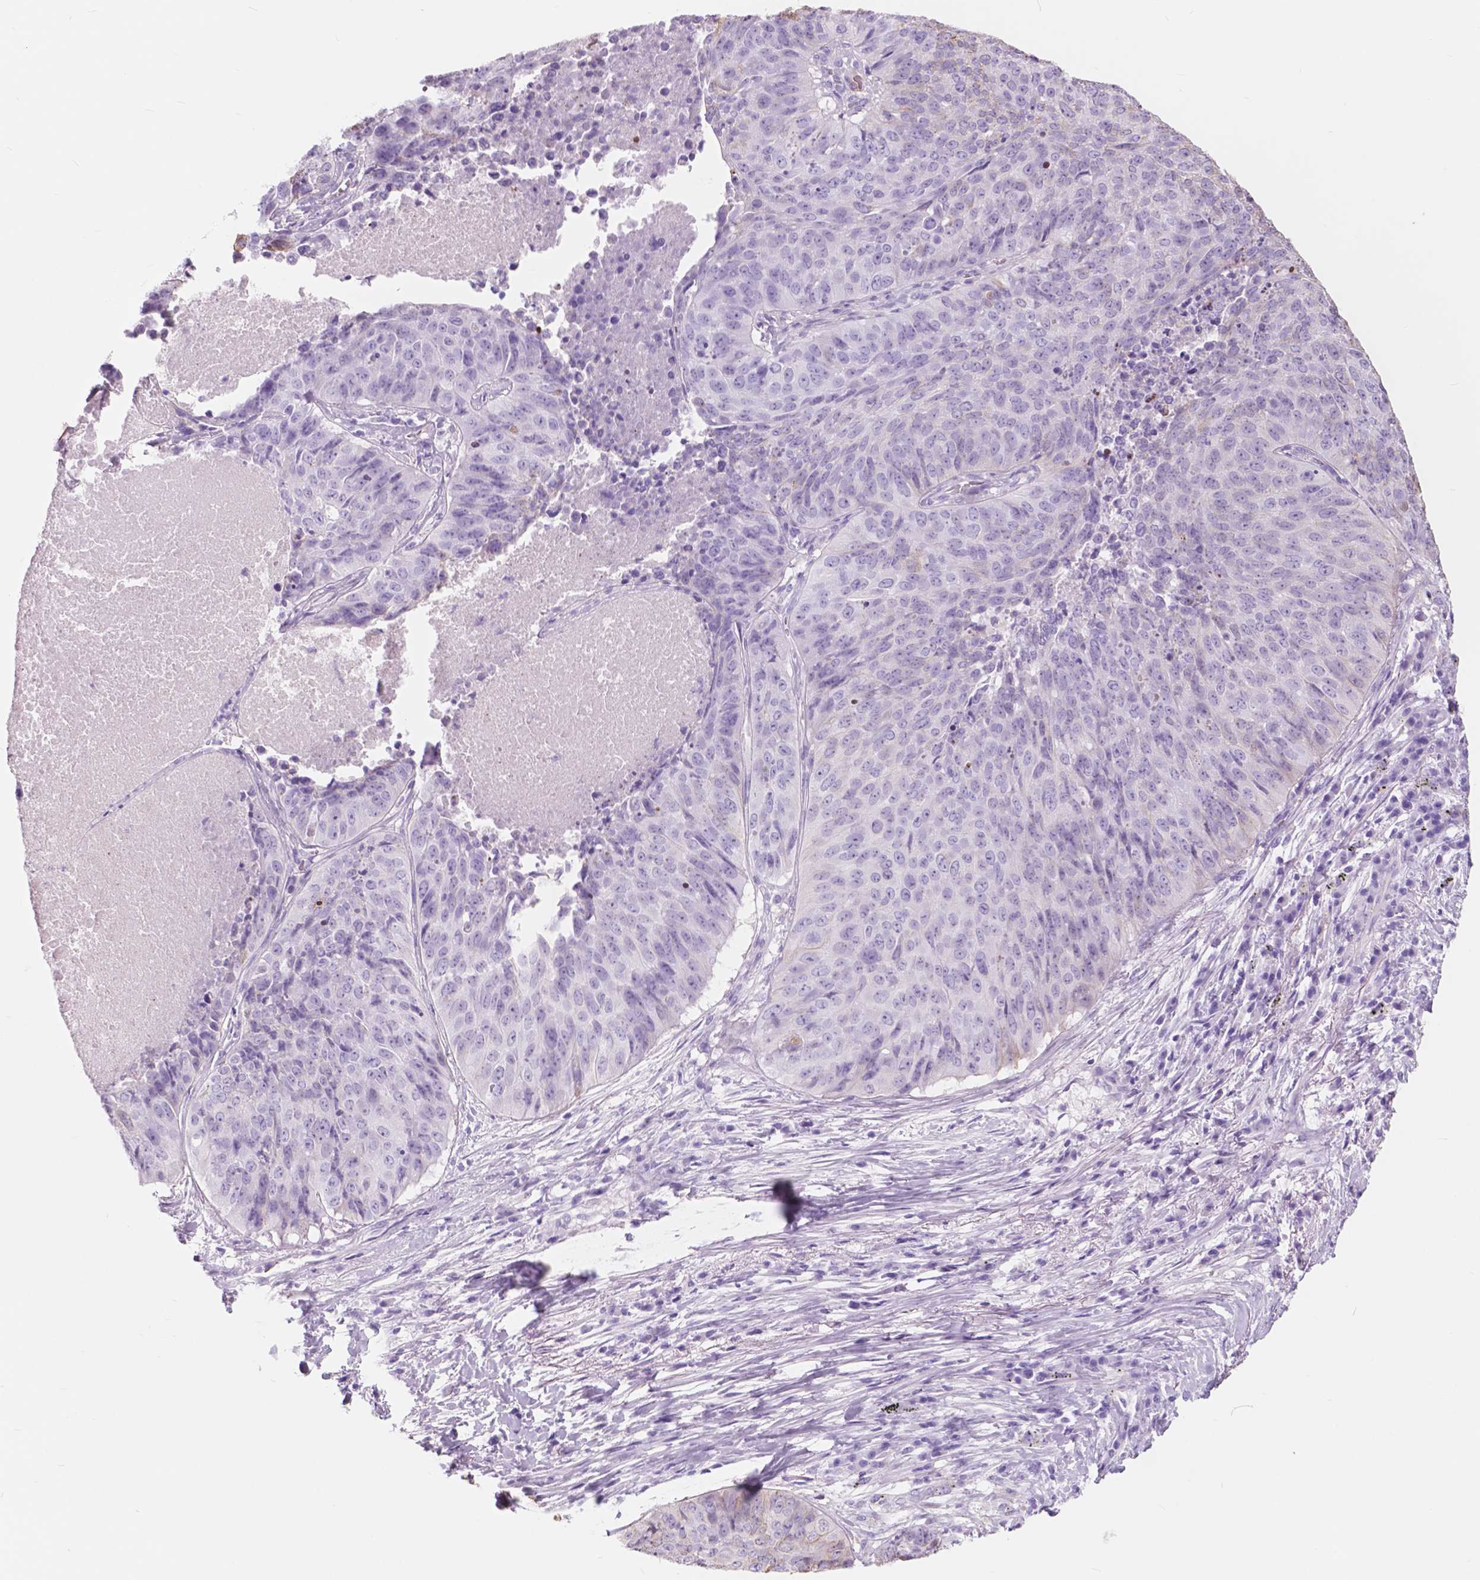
{"staining": {"intensity": "negative", "quantity": "none", "location": "none"}, "tissue": "lung cancer", "cell_type": "Tumor cells", "image_type": "cancer", "snomed": [{"axis": "morphology", "description": "Normal tissue, NOS"}, {"axis": "morphology", "description": "Squamous cell carcinoma, NOS"}, {"axis": "topography", "description": "Bronchus"}, {"axis": "topography", "description": "Lung"}], "caption": "IHC photomicrograph of neoplastic tissue: lung squamous cell carcinoma stained with DAB reveals no significant protein expression in tumor cells.", "gene": "FXYD2", "patient": {"sex": "male", "age": 64}}